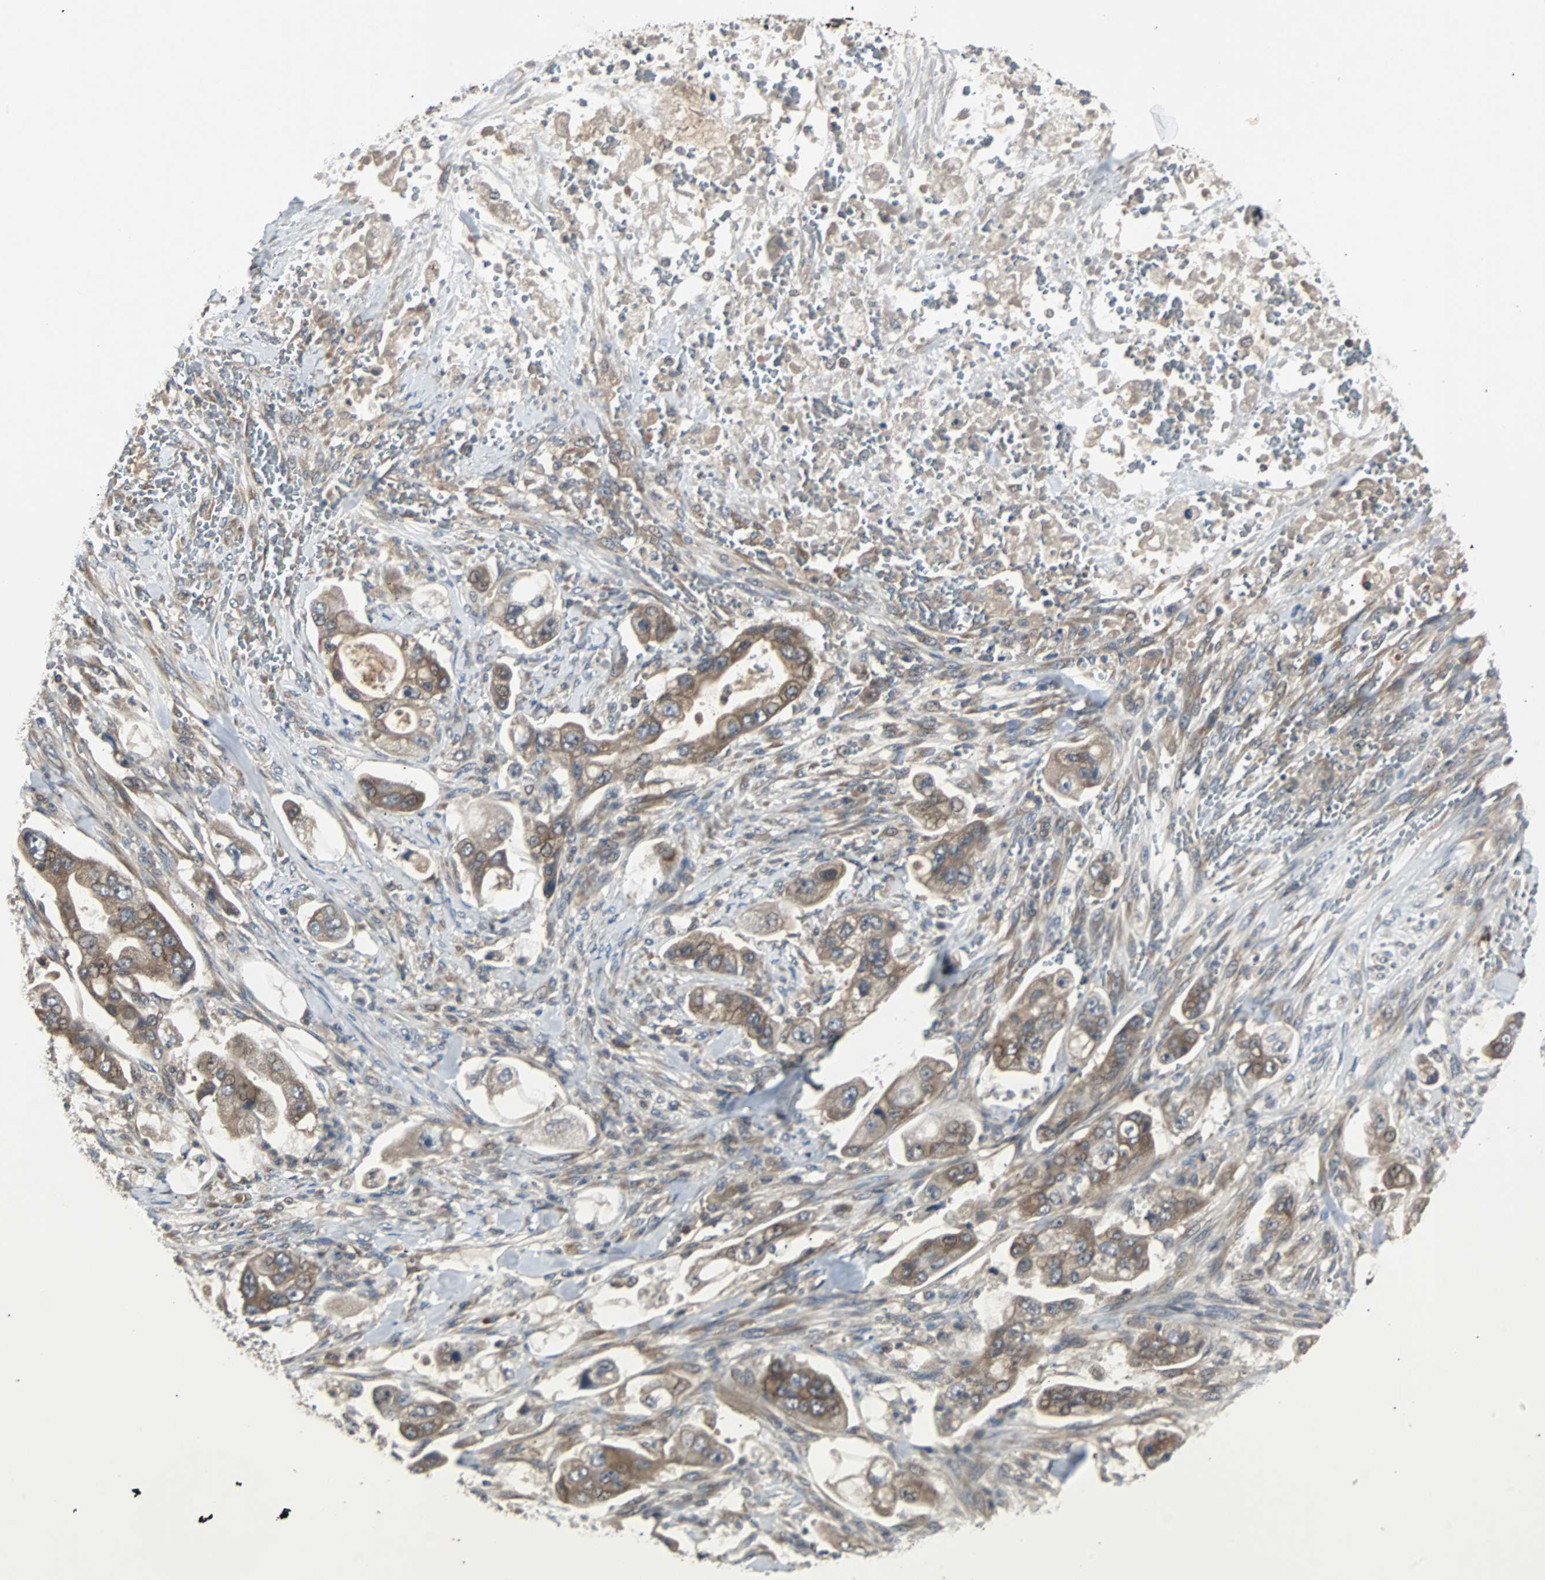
{"staining": {"intensity": "moderate", "quantity": ">75%", "location": "cytoplasmic/membranous"}, "tissue": "stomach cancer", "cell_type": "Tumor cells", "image_type": "cancer", "snomed": [{"axis": "morphology", "description": "Adenocarcinoma, NOS"}, {"axis": "topography", "description": "Stomach"}], "caption": "Human stomach cancer (adenocarcinoma) stained for a protein (brown) demonstrates moderate cytoplasmic/membranous positive expression in about >75% of tumor cells.", "gene": "ARF1", "patient": {"sex": "male", "age": 62}}